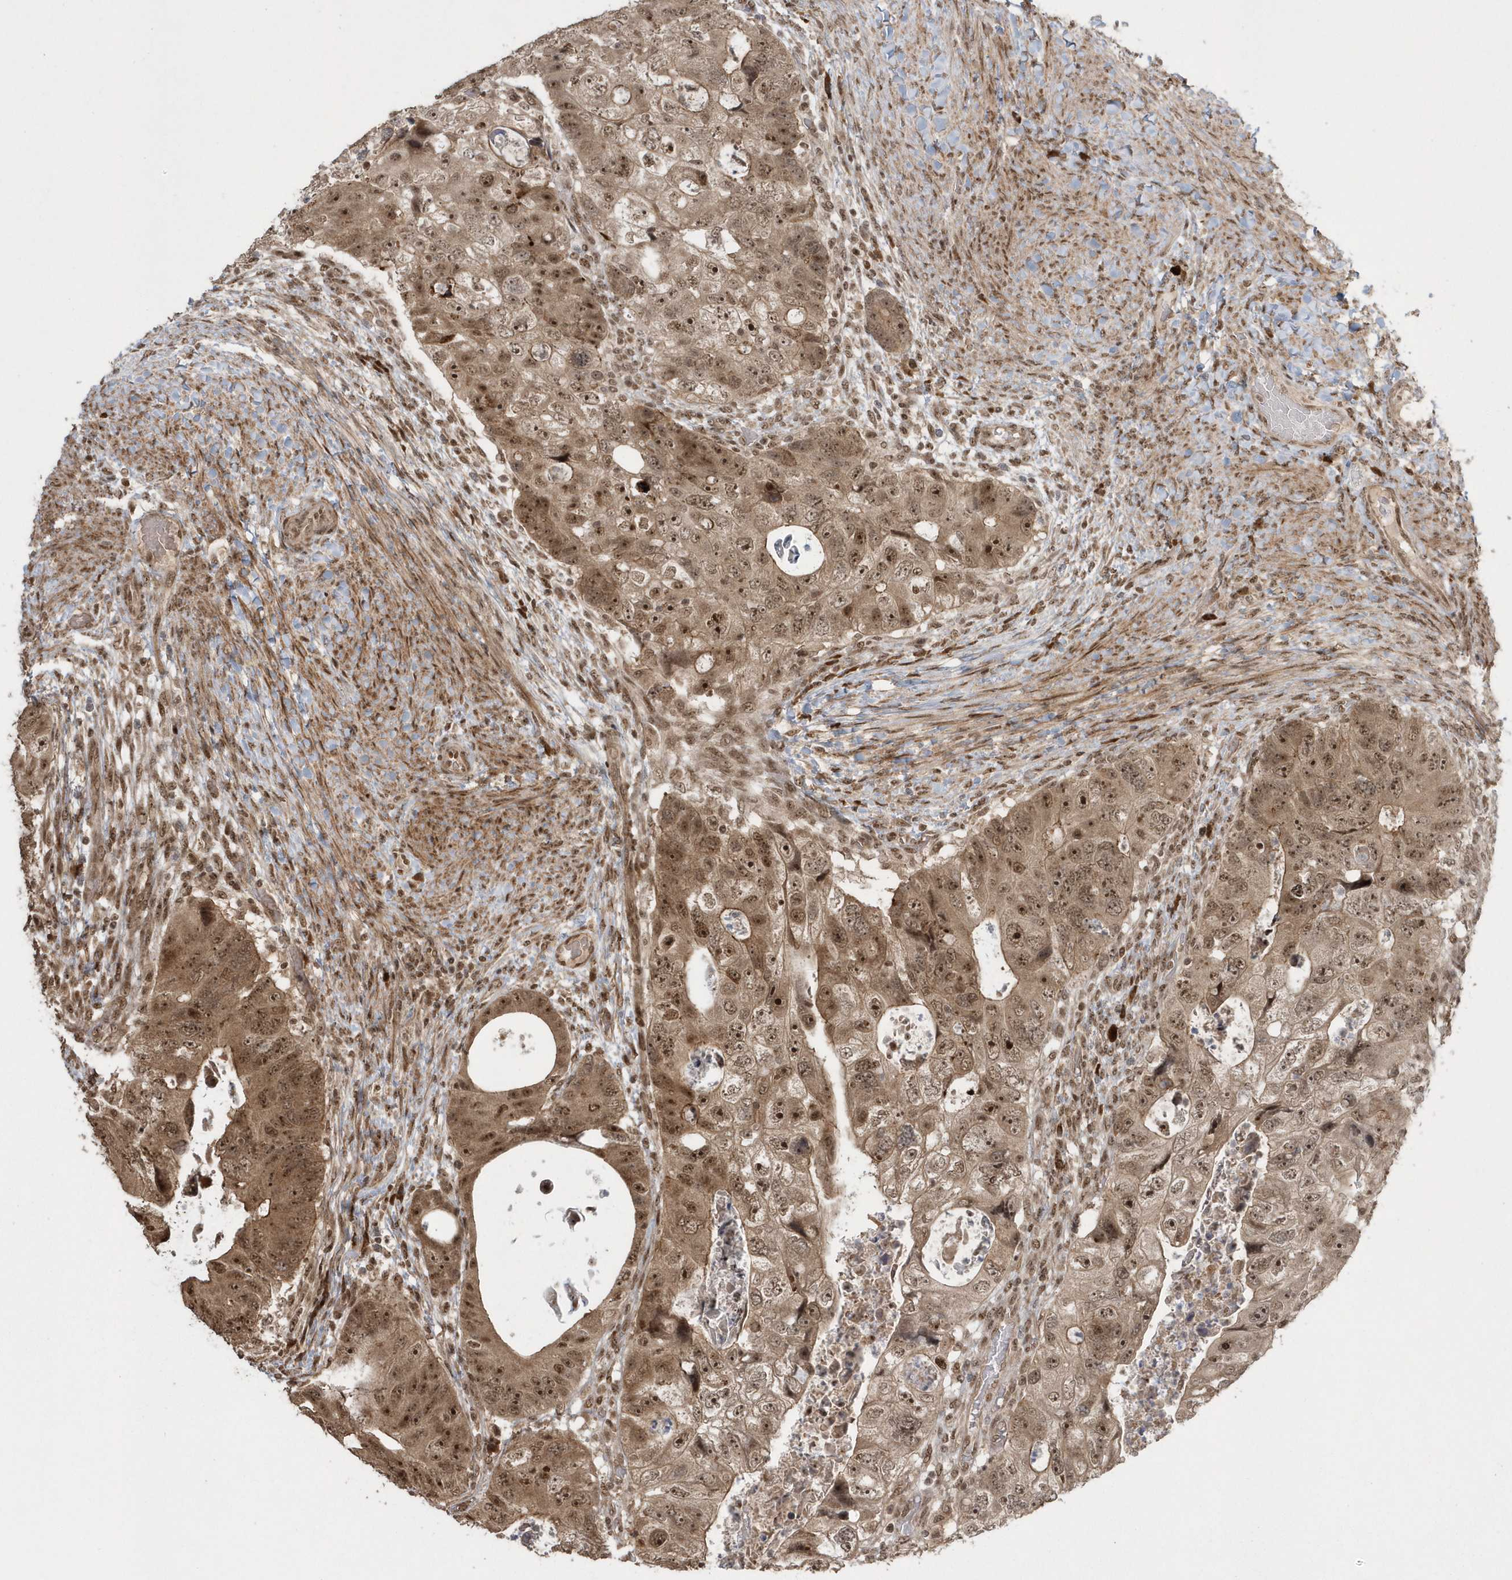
{"staining": {"intensity": "moderate", "quantity": ">75%", "location": "cytoplasmic/membranous,nuclear"}, "tissue": "colorectal cancer", "cell_type": "Tumor cells", "image_type": "cancer", "snomed": [{"axis": "morphology", "description": "Adenocarcinoma, NOS"}, {"axis": "topography", "description": "Rectum"}], "caption": "An image of human adenocarcinoma (colorectal) stained for a protein displays moderate cytoplasmic/membranous and nuclear brown staining in tumor cells.", "gene": "EPB41L4A", "patient": {"sex": "male", "age": 59}}